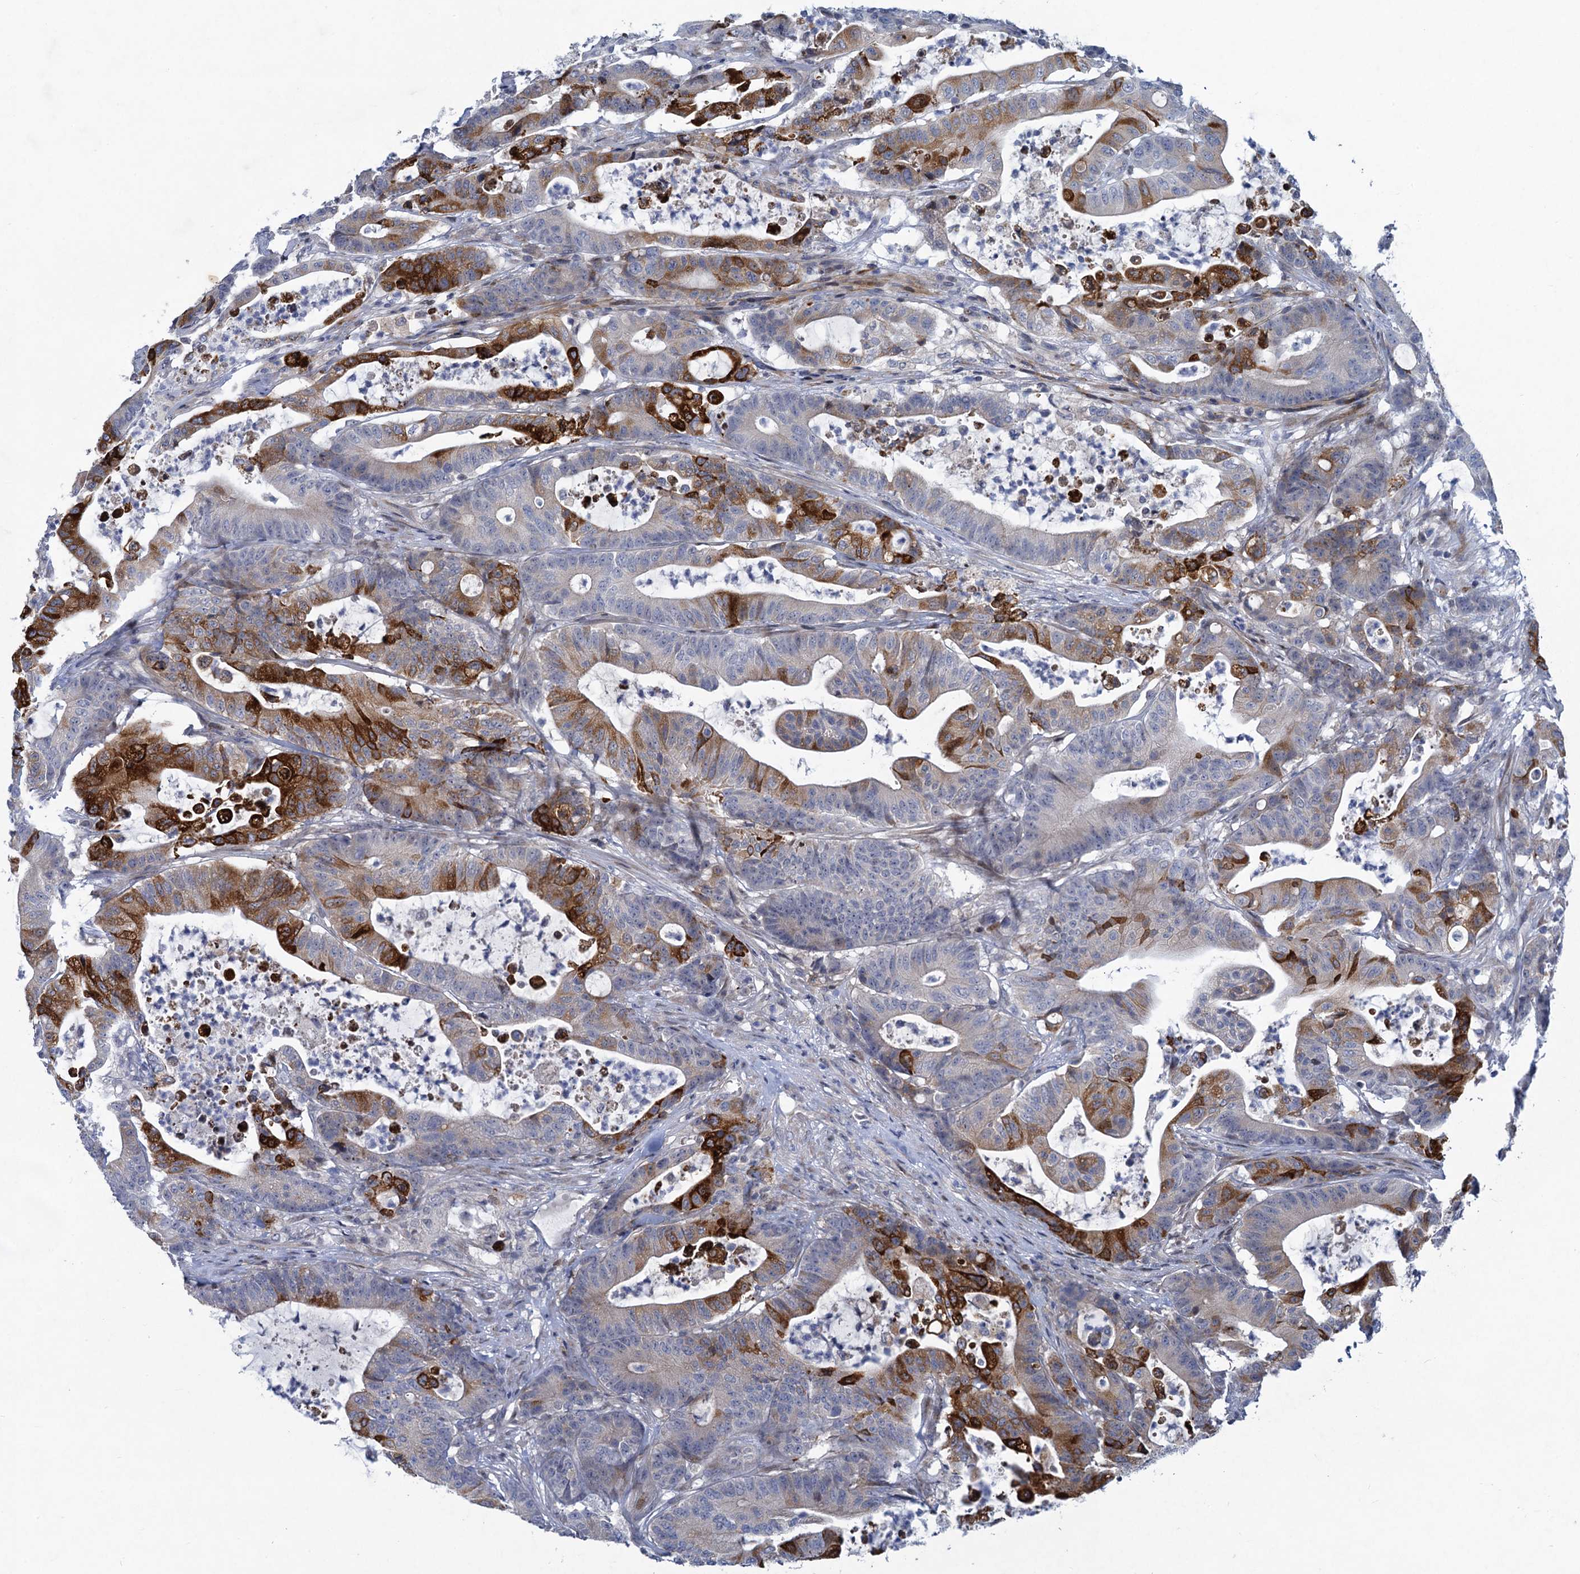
{"staining": {"intensity": "strong", "quantity": "25%-75%", "location": "cytoplasmic/membranous"}, "tissue": "colorectal cancer", "cell_type": "Tumor cells", "image_type": "cancer", "snomed": [{"axis": "morphology", "description": "Adenocarcinoma, NOS"}, {"axis": "topography", "description": "Colon"}], "caption": "Protein analysis of colorectal cancer tissue exhibits strong cytoplasmic/membranous positivity in about 25%-75% of tumor cells.", "gene": "QPCTL", "patient": {"sex": "female", "age": 84}}